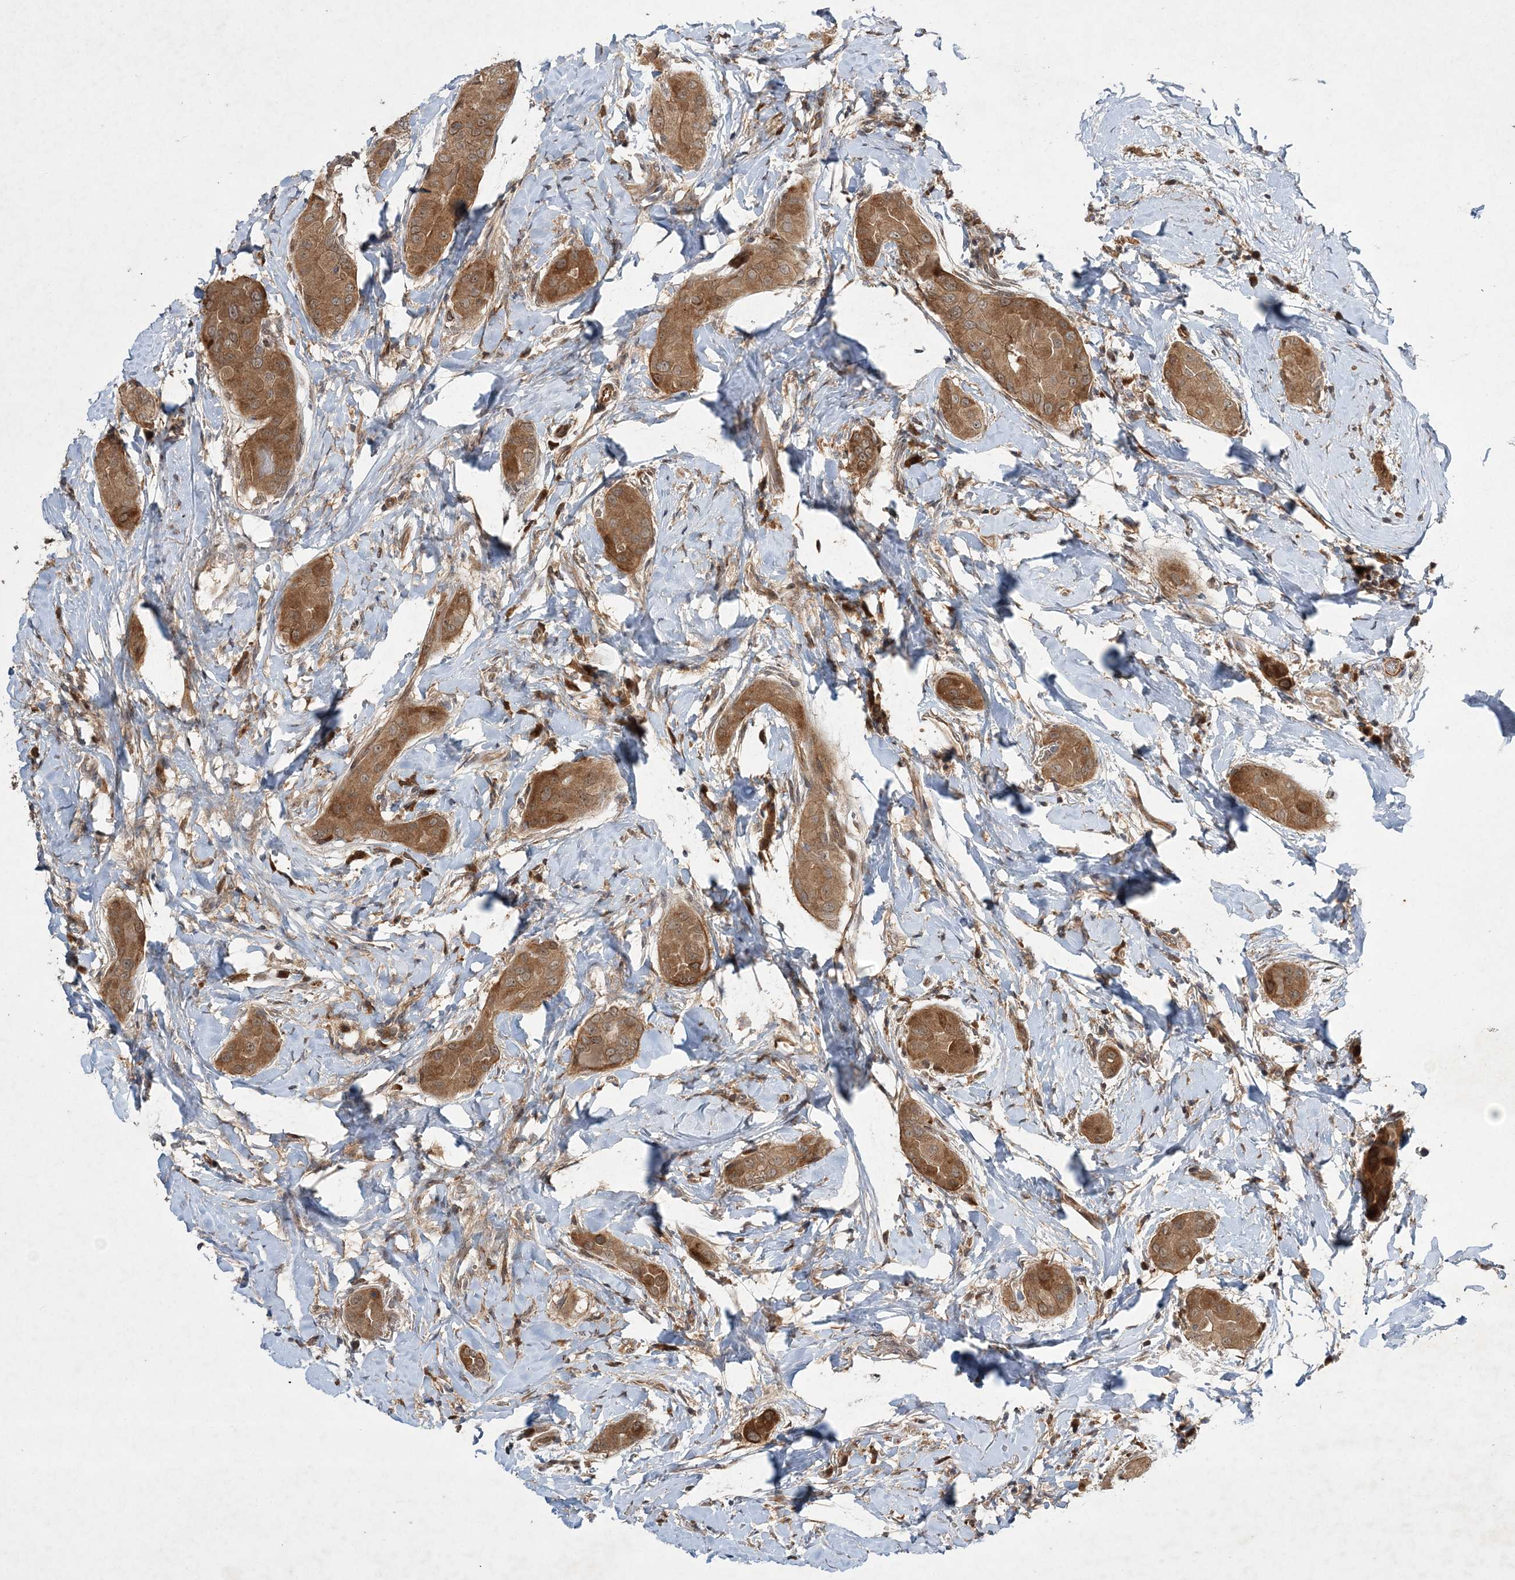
{"staining": {"intensity": "moderate", "quantity": ">75%", "location": "cytoplasmic/membranous"}, "tissue": "thyroid cancer", "cell_type": "Tumor cells", "image_type": "cancer", "snomed": [{"axis": "morphology", "description": "Papillary adenocarcinoma, NOS"}, {"axis": "topography", "description": "Thyroid gland"}], "caption": "IHC (DAB (3,3'-diaminobenzidine)) staining of thyroid papillary adenocarcinoma exhibits moderate cytoplasmic/membranous protein positivity in about >75% of tumor cells.", "gene": "UBTD2", "patient": {"sex": "male", "age": 33}}